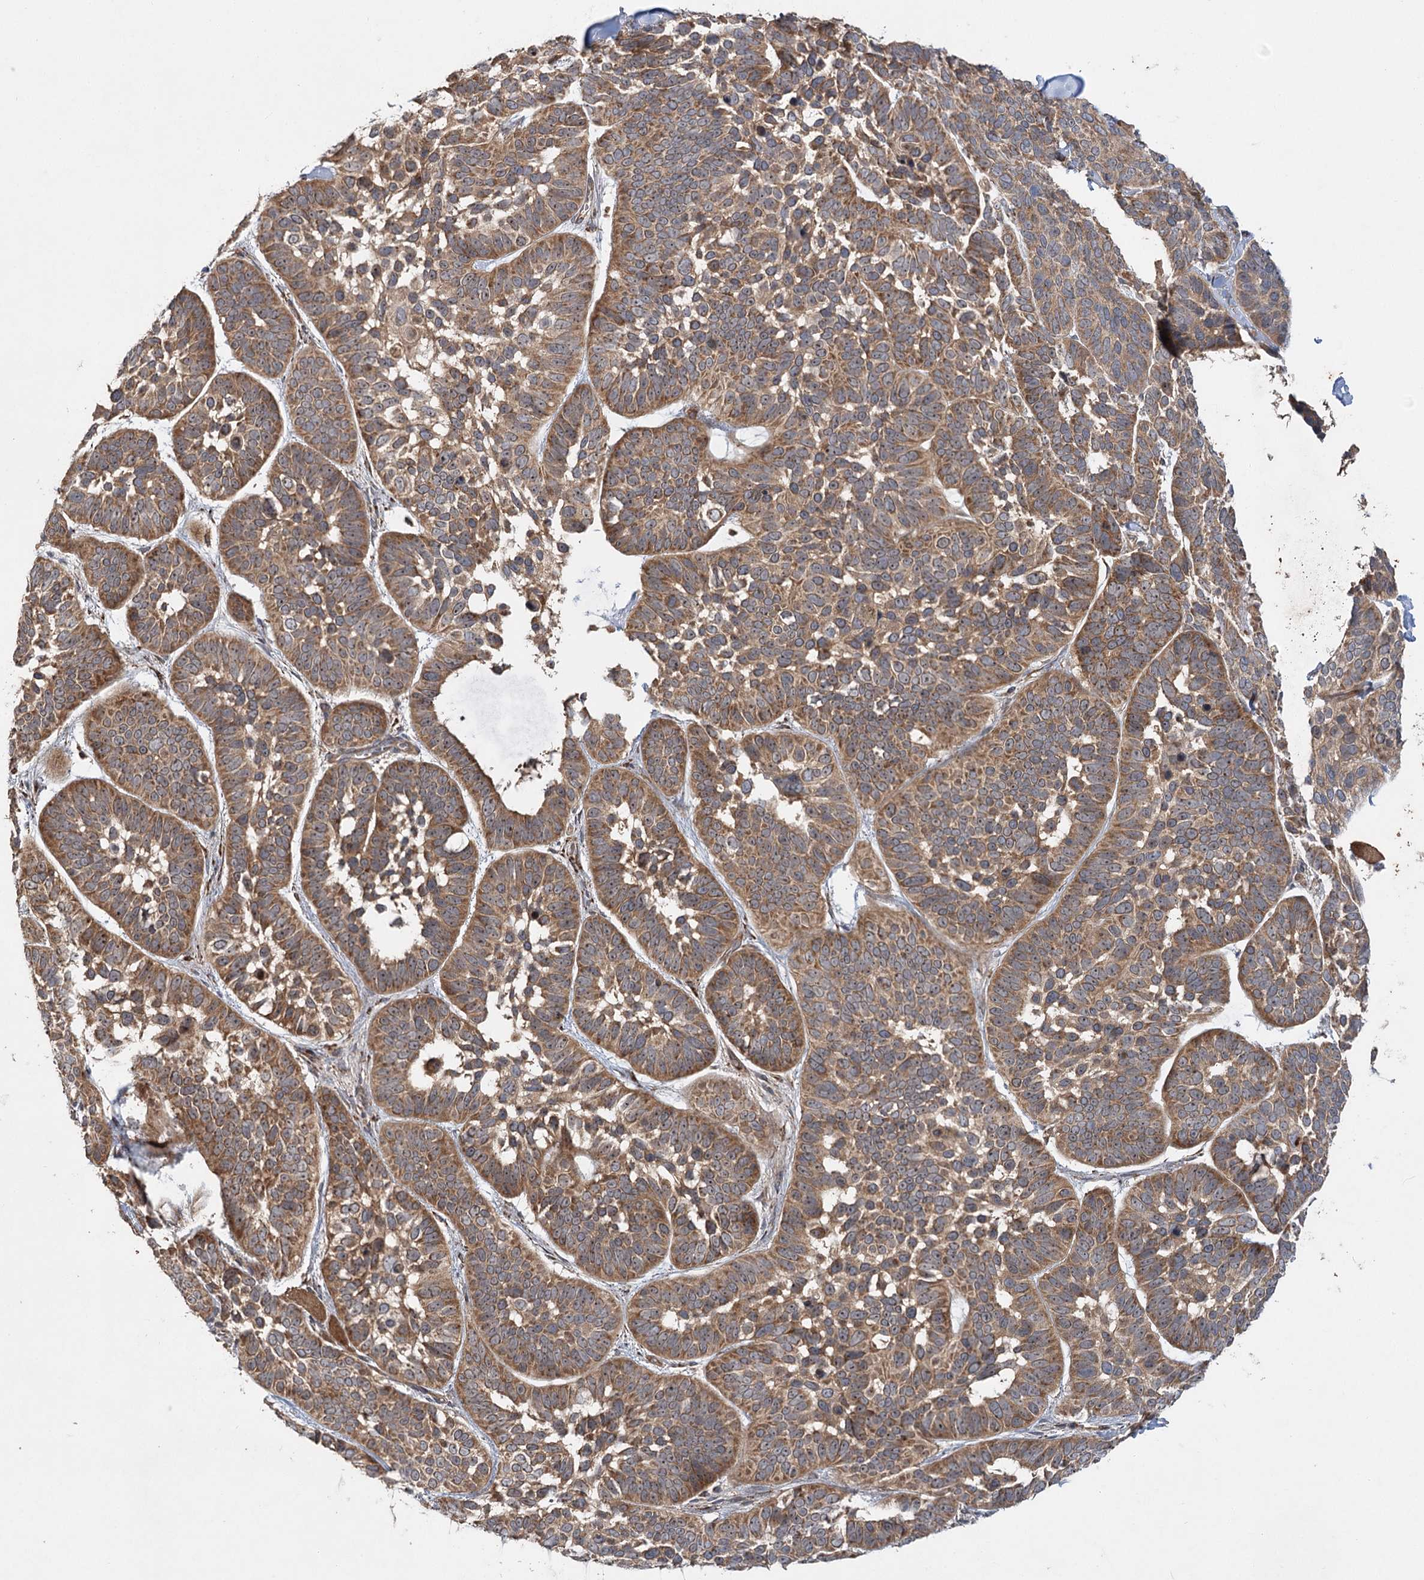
{"staining": {"intensity": "moderate", "quantity": ">75%", "location": "cytoplasmic/membranous,nuclear"}, "tissue": "skin cancer", "cell_type": "Tumor cells", "image_type": "cancer", "snomed": [{"axis": "morphology", "description": "Basal cell carcinoma"}, {"axis": "topography", "description": "Skin"}], "caption": "Skin basal cell carcinoma stained with a brown dye shows moderate cytoplasmic/membranous and nuclear positive staining in about >75% of tumor cells.", "gene": "RAPGEF6", "patient": {"sex": "male", "age": 62}}